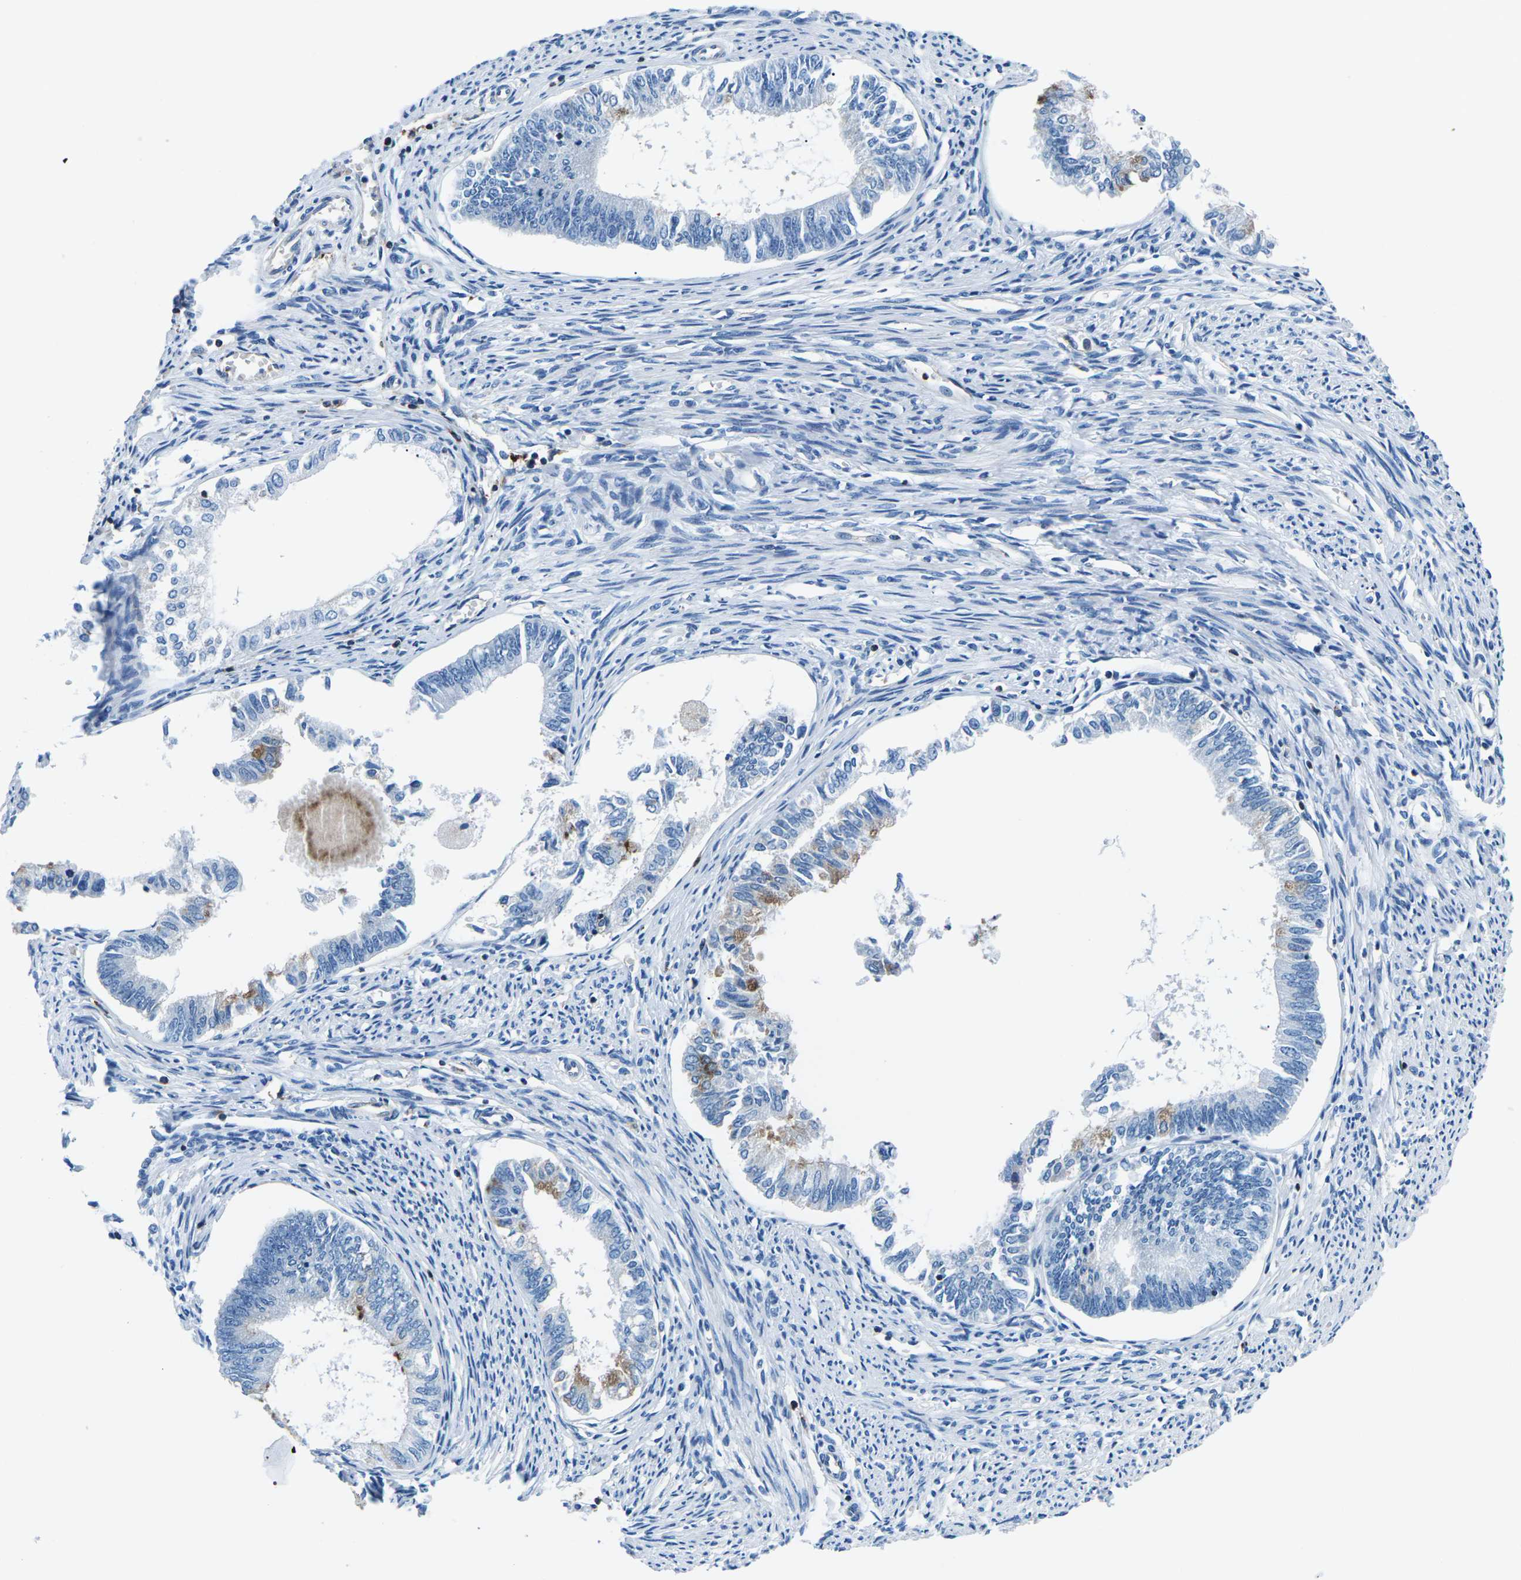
{"staining": {"intensity": "negative", "quantity": "none", "location": "none"}, "tissue": "endometrial cancer", "cell_type": "Tumor cells", "image_type": "cancer", "snomed": [{"axis": "morphology", "description": "Adenocarcinoma, NOS"}, {"axis": "topography", "description": "Endometrium"}], "caption": "IHC photomicrograph of neoplastic tissue: endometrial adenocarcinoma stained with DAB (3,3'-diaminobenzidine) reveals no significant protein positivity in tumor cells.", "gene": "SOCS4", "patient": {"sex": "female", "age": 86}}